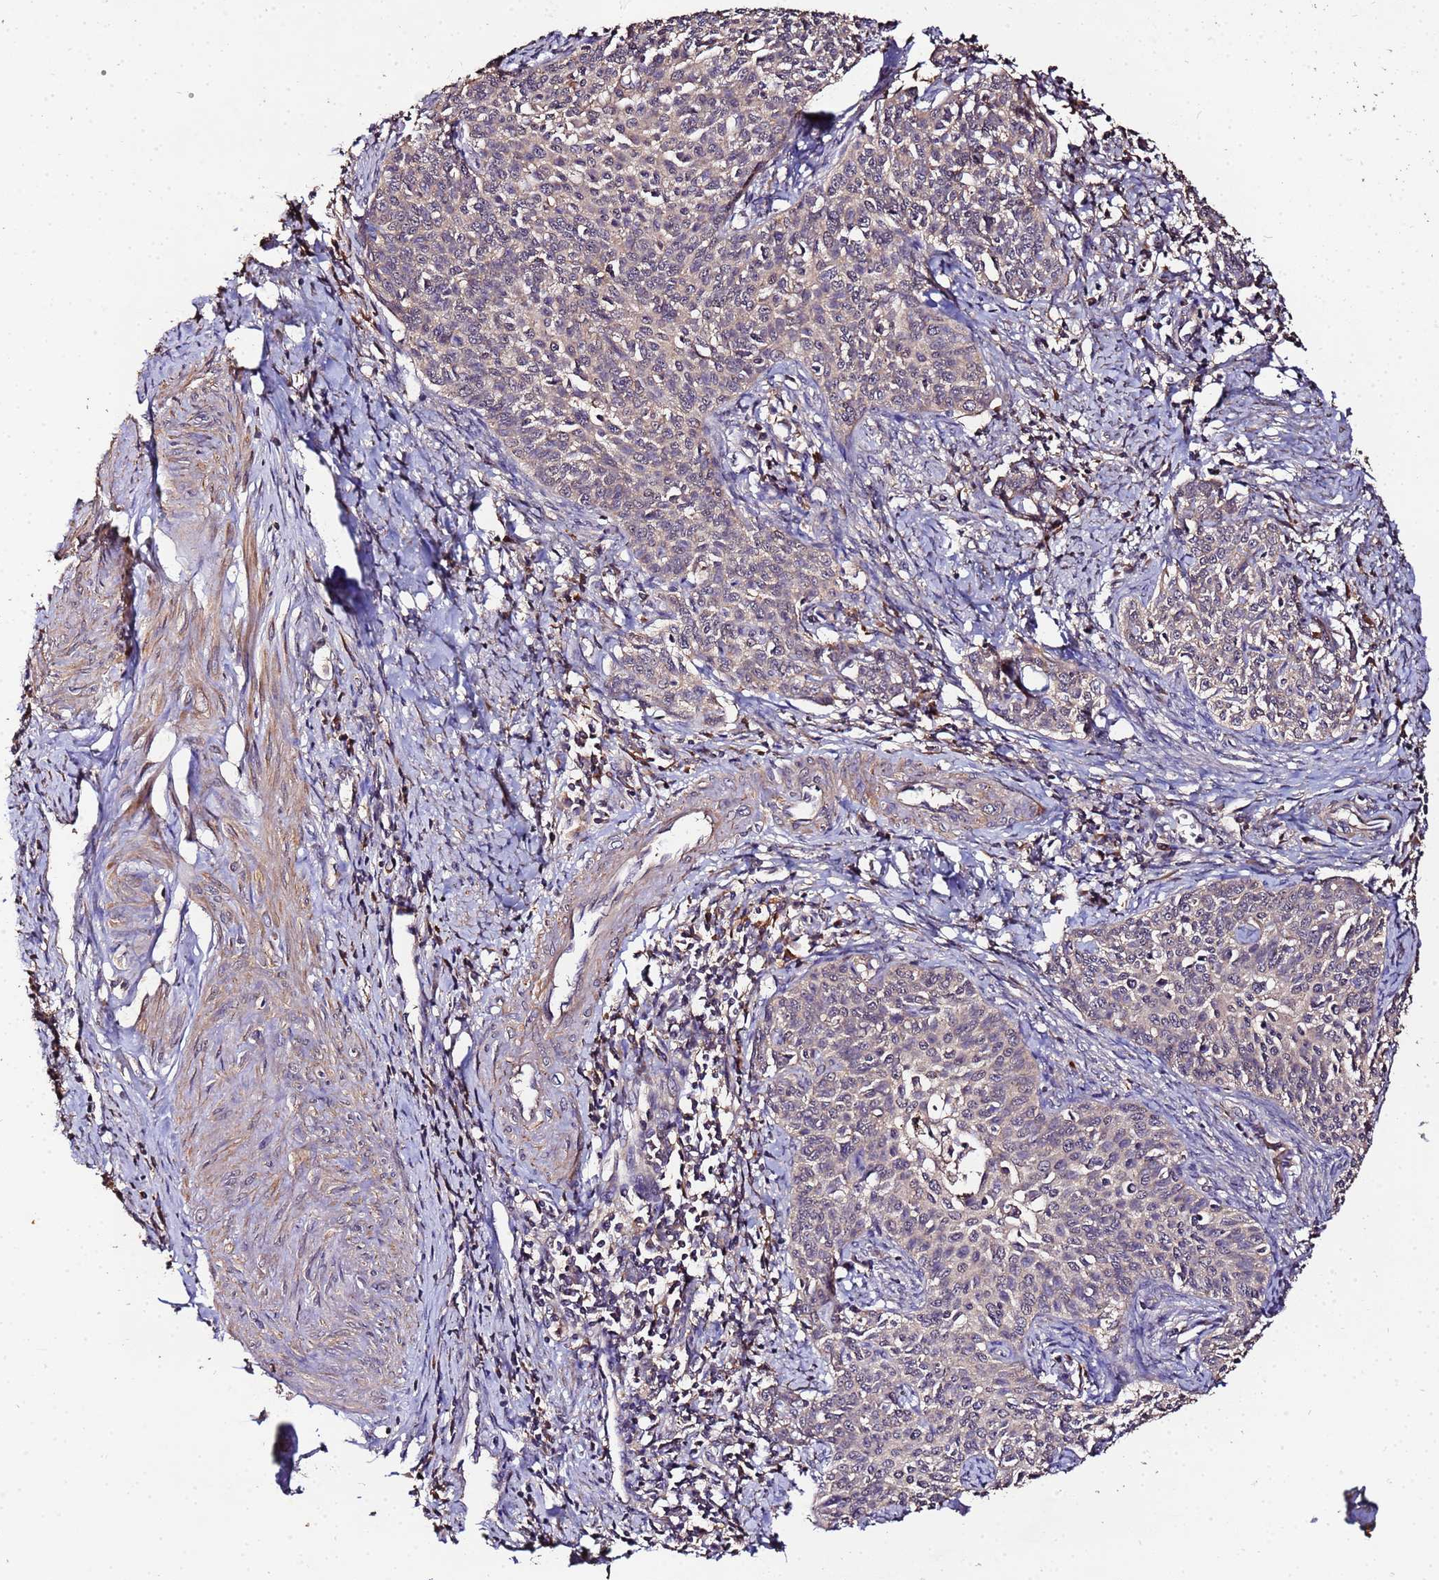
{"staining": {"intensity": "weak", "quantity": "25%-75%", "location": "cytoplasmic/membranous"}, "tissue": "cervical cancer", "cell_type": "Tumor cells", "image_type": "cancer", "snomed": [{"axis": "morphology", "description": "Squamous cell carcinoma, NOS"}, {"axis": "topography", "description": "Cervix"}], "caption": "Immunohistochemical staining of squamous cell carcinoma (cervical) shows low levels of weak cytoplasmic/membranous positivity in about 25%-75% of tumor cells.", "gene": "MTERF1", "patient": {"sex": "female", "age": 39}}